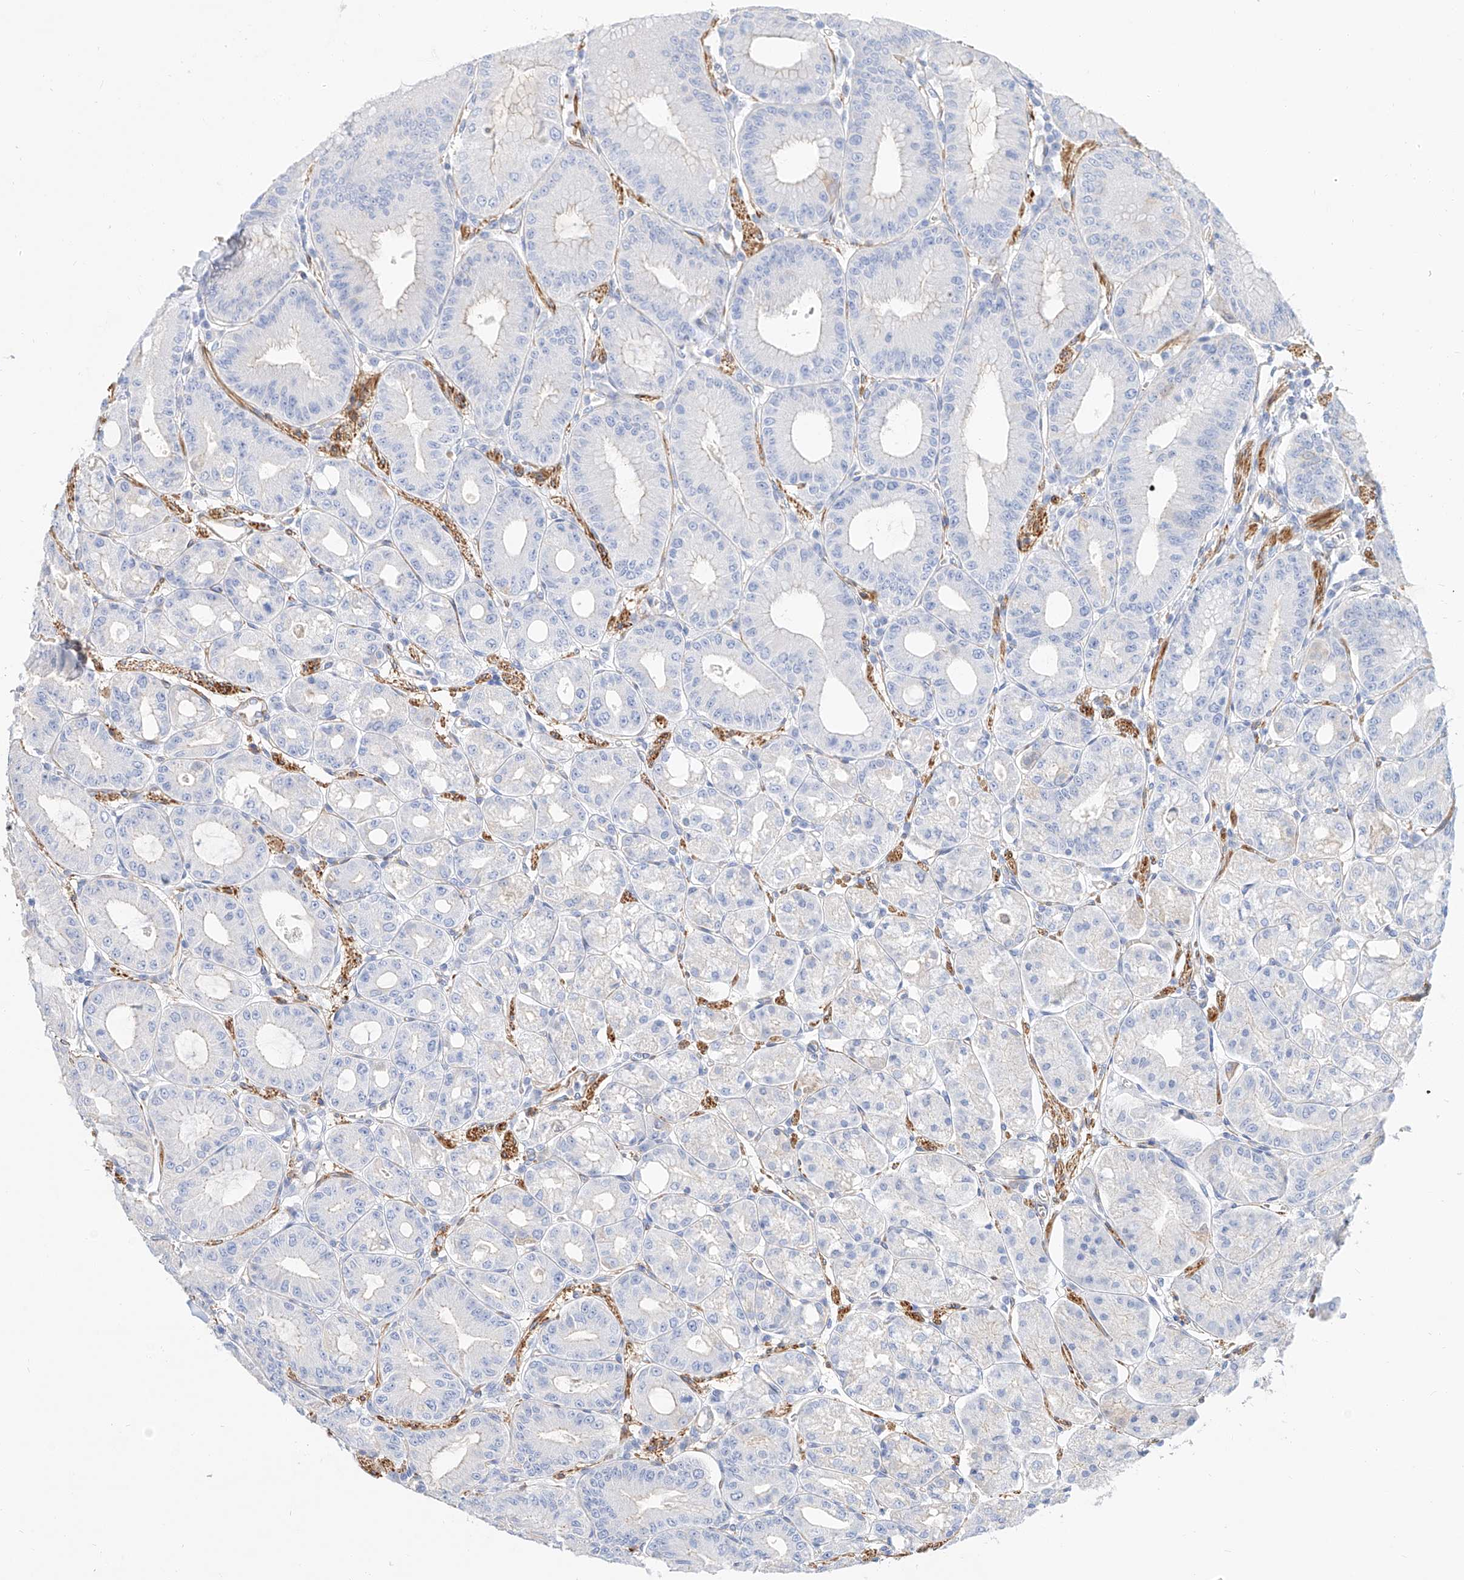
{"staining": {"intensity": "negative", "quantity": "none", "location": "none"}, "tissue": "stomach", "cell_type": "Glandular cells", "image_type": "normal", "snomed": [{"axis": "morphology", "description": "Normal tissue, NOS"}, {"axis": "topography", "description": "Stomach, lower"}], "caption": "Glandular cells are negative for brown protein staining in normal stomach. (DAB (3,3'-diaminobenzidine) immunohistochemistry (IHC) visualized using brightfield microscopy, high magnification).", "gene": "KCNH5", "patient": {"sex": "male", "age": 71}}